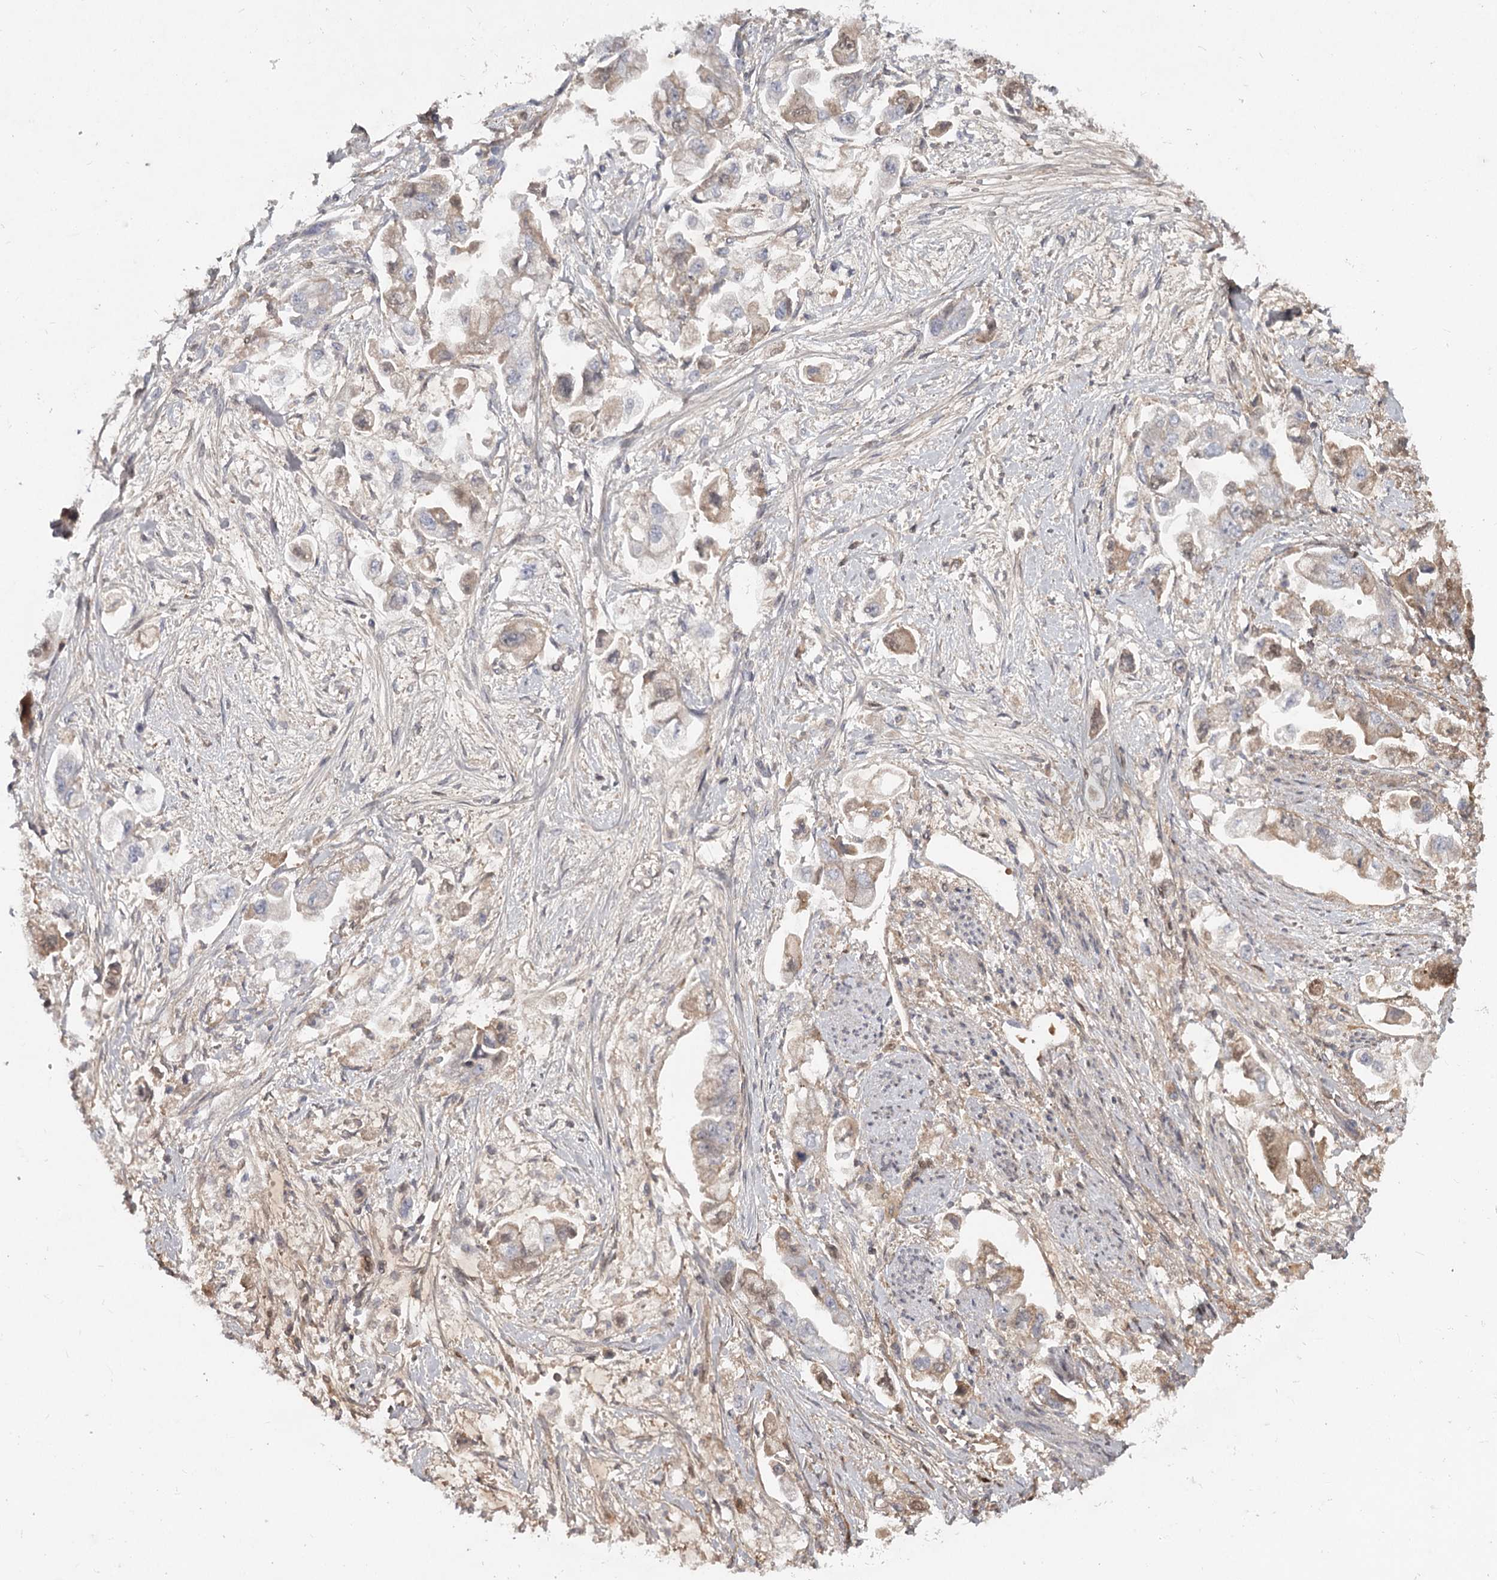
{"staining": {"intensity": "weak", "quantity": "25%-75%", "location": "cytoplasmic/membranous"}, "tissue": "stomach cancer", "cell_type": "Tumor cells", "image_type": "cancer", "snomed": [{"axis": "morphology", "description": "Adenocarcinoma, NOS"}, {"axis": "topography", "description": "Stomach"}], "caption": "High-magnification brightfield microscopy of stomach adenocarcinoma stained with DAB (3,3'-diaminobenzidine) (brown) and counterstained with hematoxylin (blue). tumor cells exhibit weak cytoplasmic/membranous expression is identified in about25%-75% of cells. The protein is shown in brown color, while the nuclei are stained blue.", "gene": "DHRS9", "patient": {"sex": "male", "age": 62}}